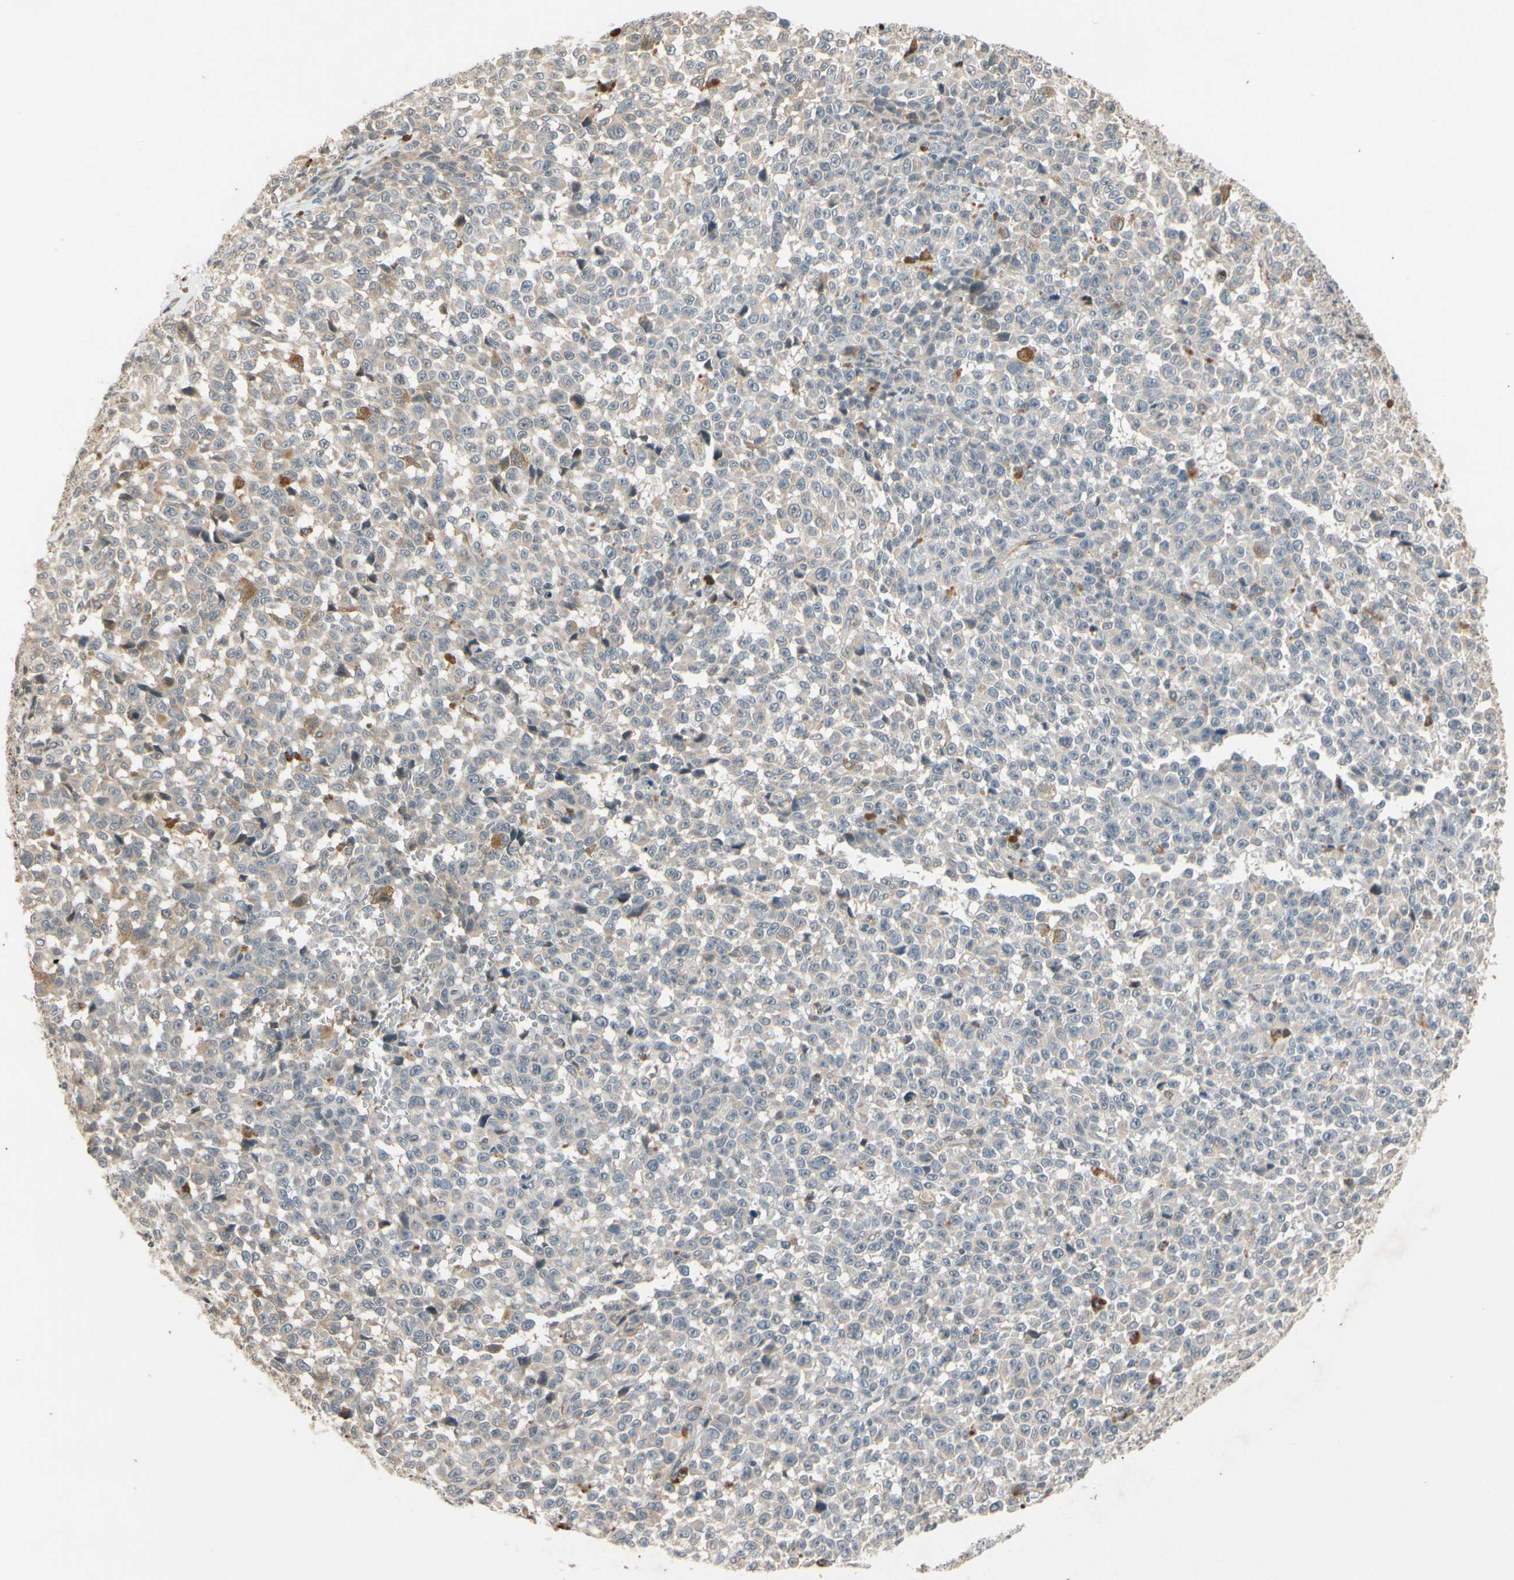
{"staining": {"intensity": "weak", "quantity": ">75%", "location": "cytoplasmic/membranous"}, "tissue": "melanoma", "cell_type": "Tumor cells", "image_type": "cancer", "snomed": [{"axis": "morphology", "description": "Malignant melanoma, NOS"}, {"axis": "topography", "description": "Skin"}], "caption": "Malignant melanoma was stained to show a protein in brown. There is low levels of weak cytoplasmic/membranous expression in approximately >75% of tumor cells. (DAB (3,3'-diaminobenzidine) IHC with brightfield microscopy, high magnification).", "gene": "ATP2C1", "patient": {"sex": "female", "age": 82}}